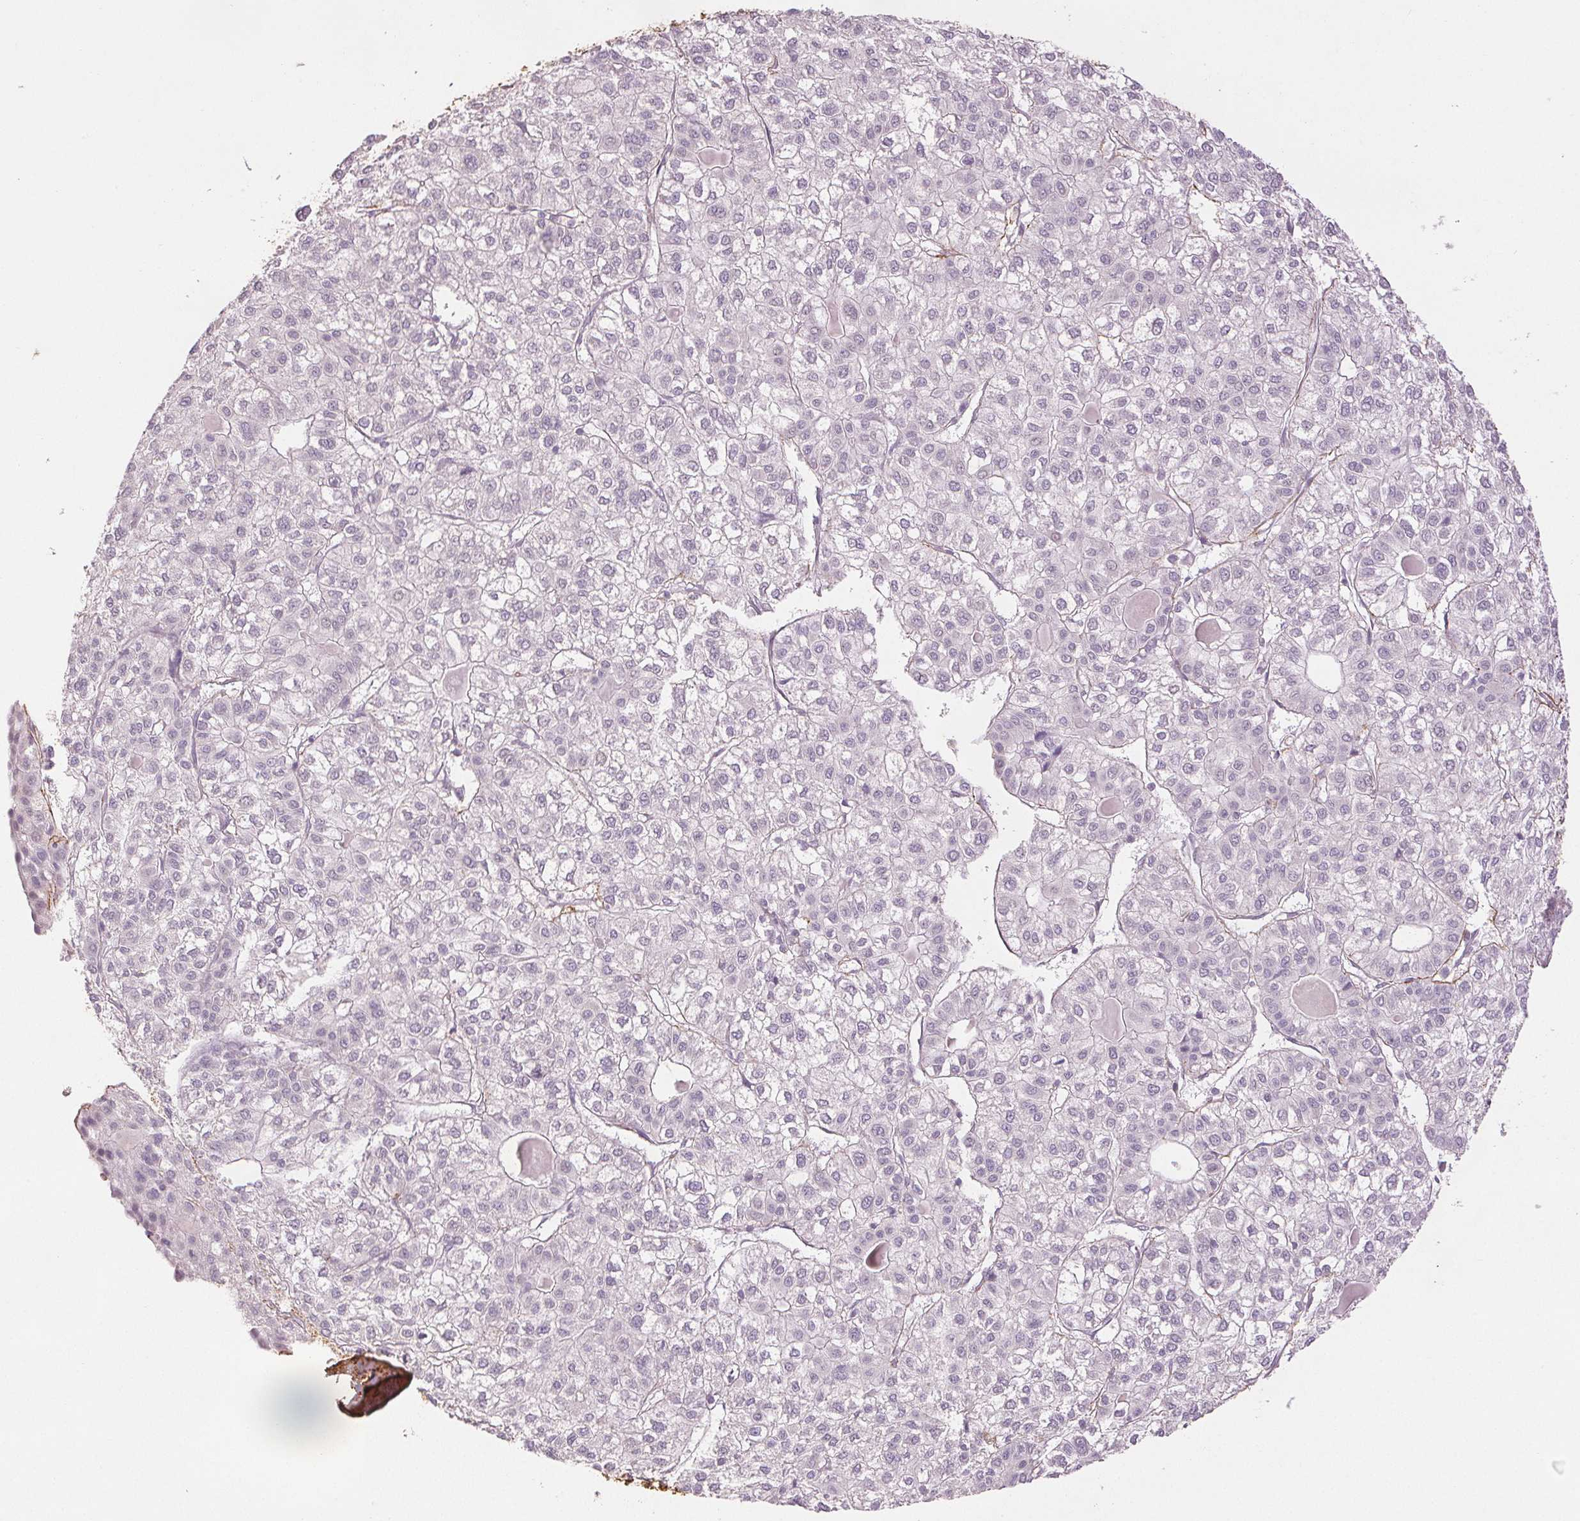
{"staining": {"intensity": "negative", "quantity": "none", "location": "none"}, "tissue": "liver cancer", "cell_type": "Tumor cells", "image_type": "cancer", "snomed": [{"axis": "morphology", "description": "Carcinoma, Hepatocellular, NOS"}, {"axis": "topography", "description": "Liver"}], "caption": "Tumor cells show no significant protein staining in liver cancer.", "gene": "FBN1", "patient": {"sex": "female", "age": 43}}